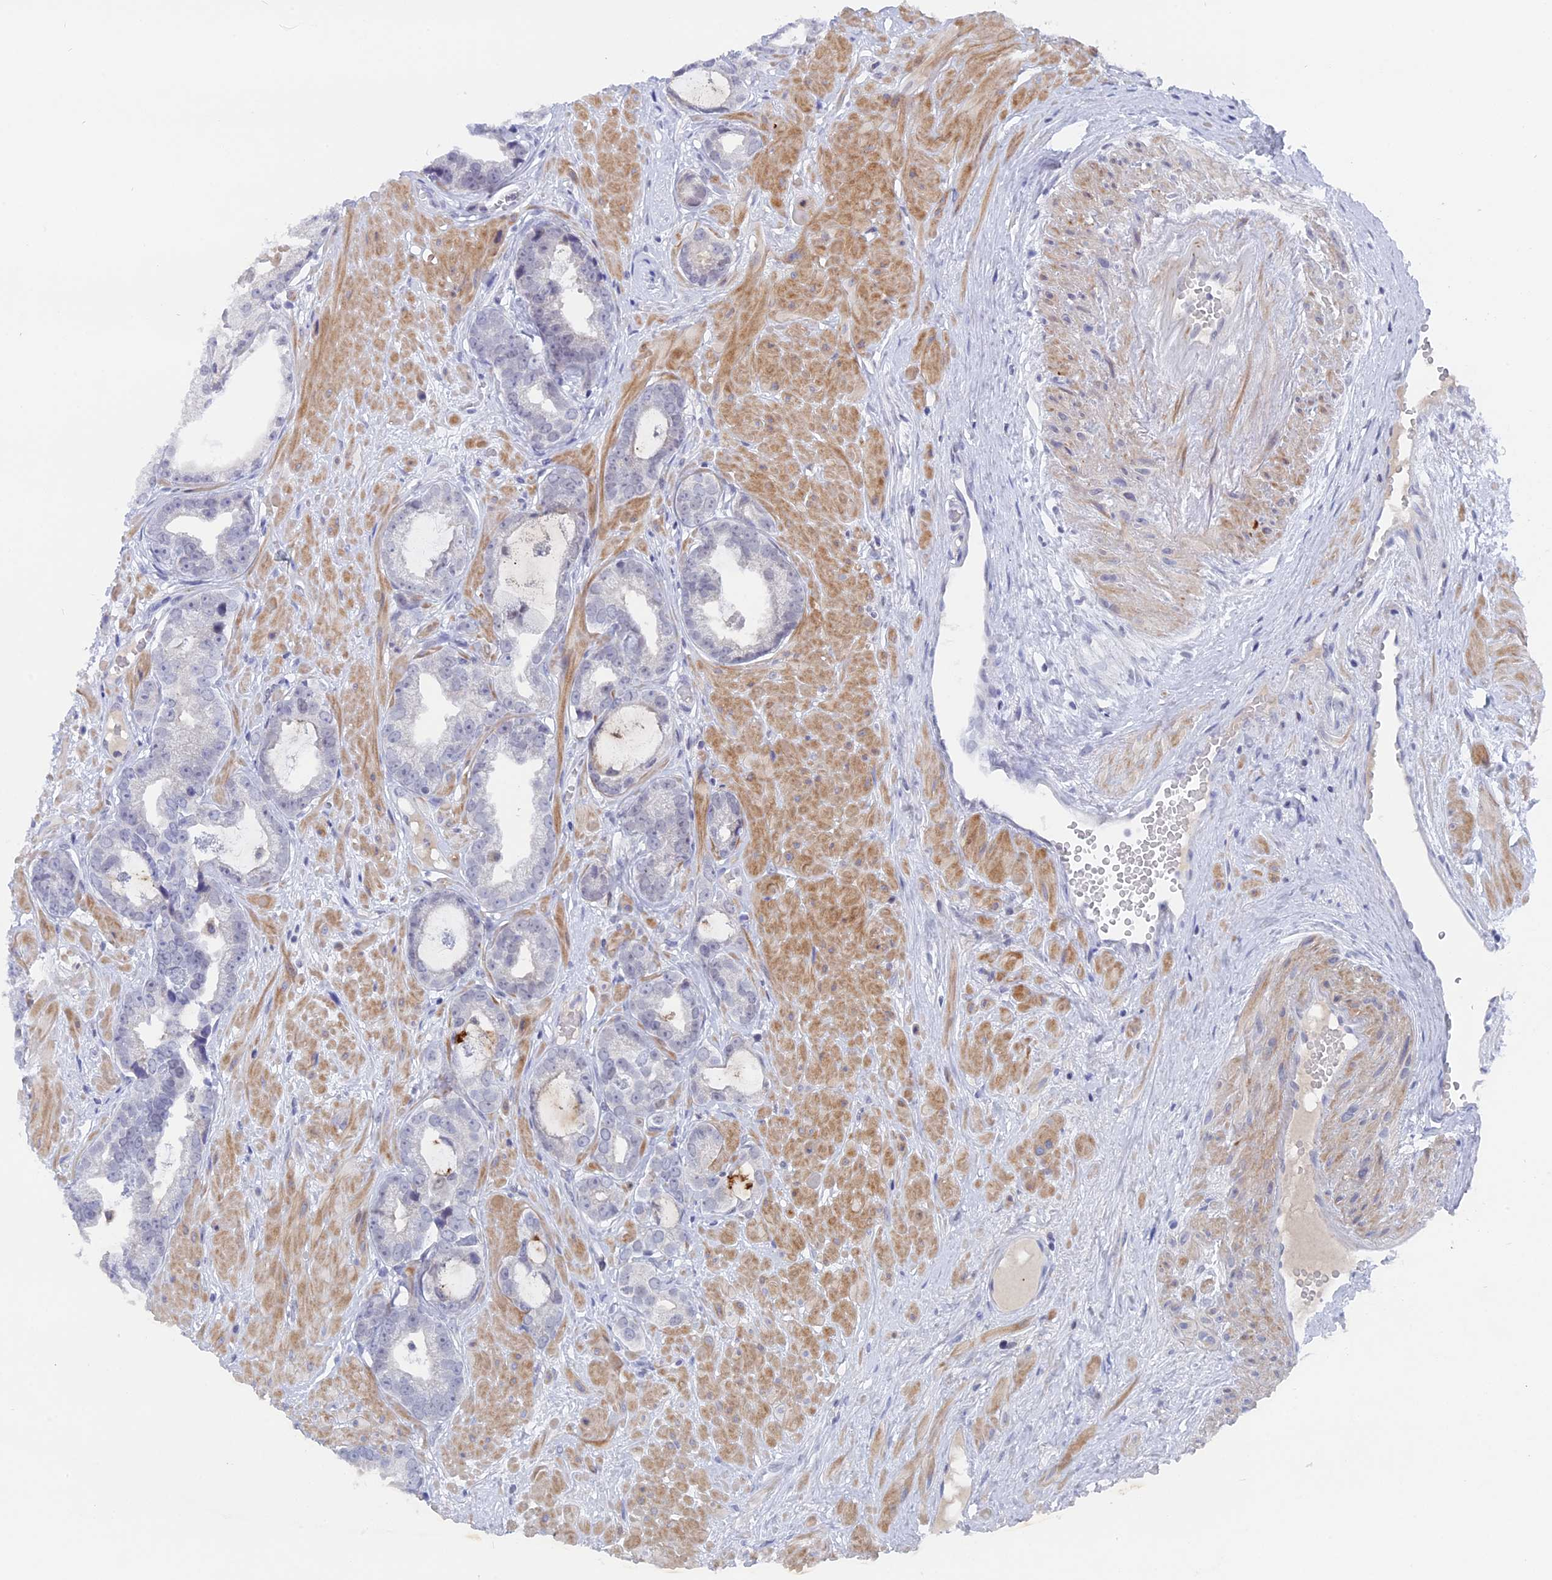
{"staining": {"intensity": "negative", "quantity": "none", "location": "none"}, "tissue": "prostate cancer", "cell_type": "Tumor cells", "image_type": "cancer", "snomed": [{"axis": "morphology", "description": "Adenocarcinoma, Low grade"}, {"axis": "topography", "description": "Prostate"}], "caption": "Protein analysis of prostate cancer (adenocarcinoma (low-grade)) demonstrates no significant positivity in tumor cells.", "gene": "BRD2", "patient": {"sex": "male", "age": 64}}